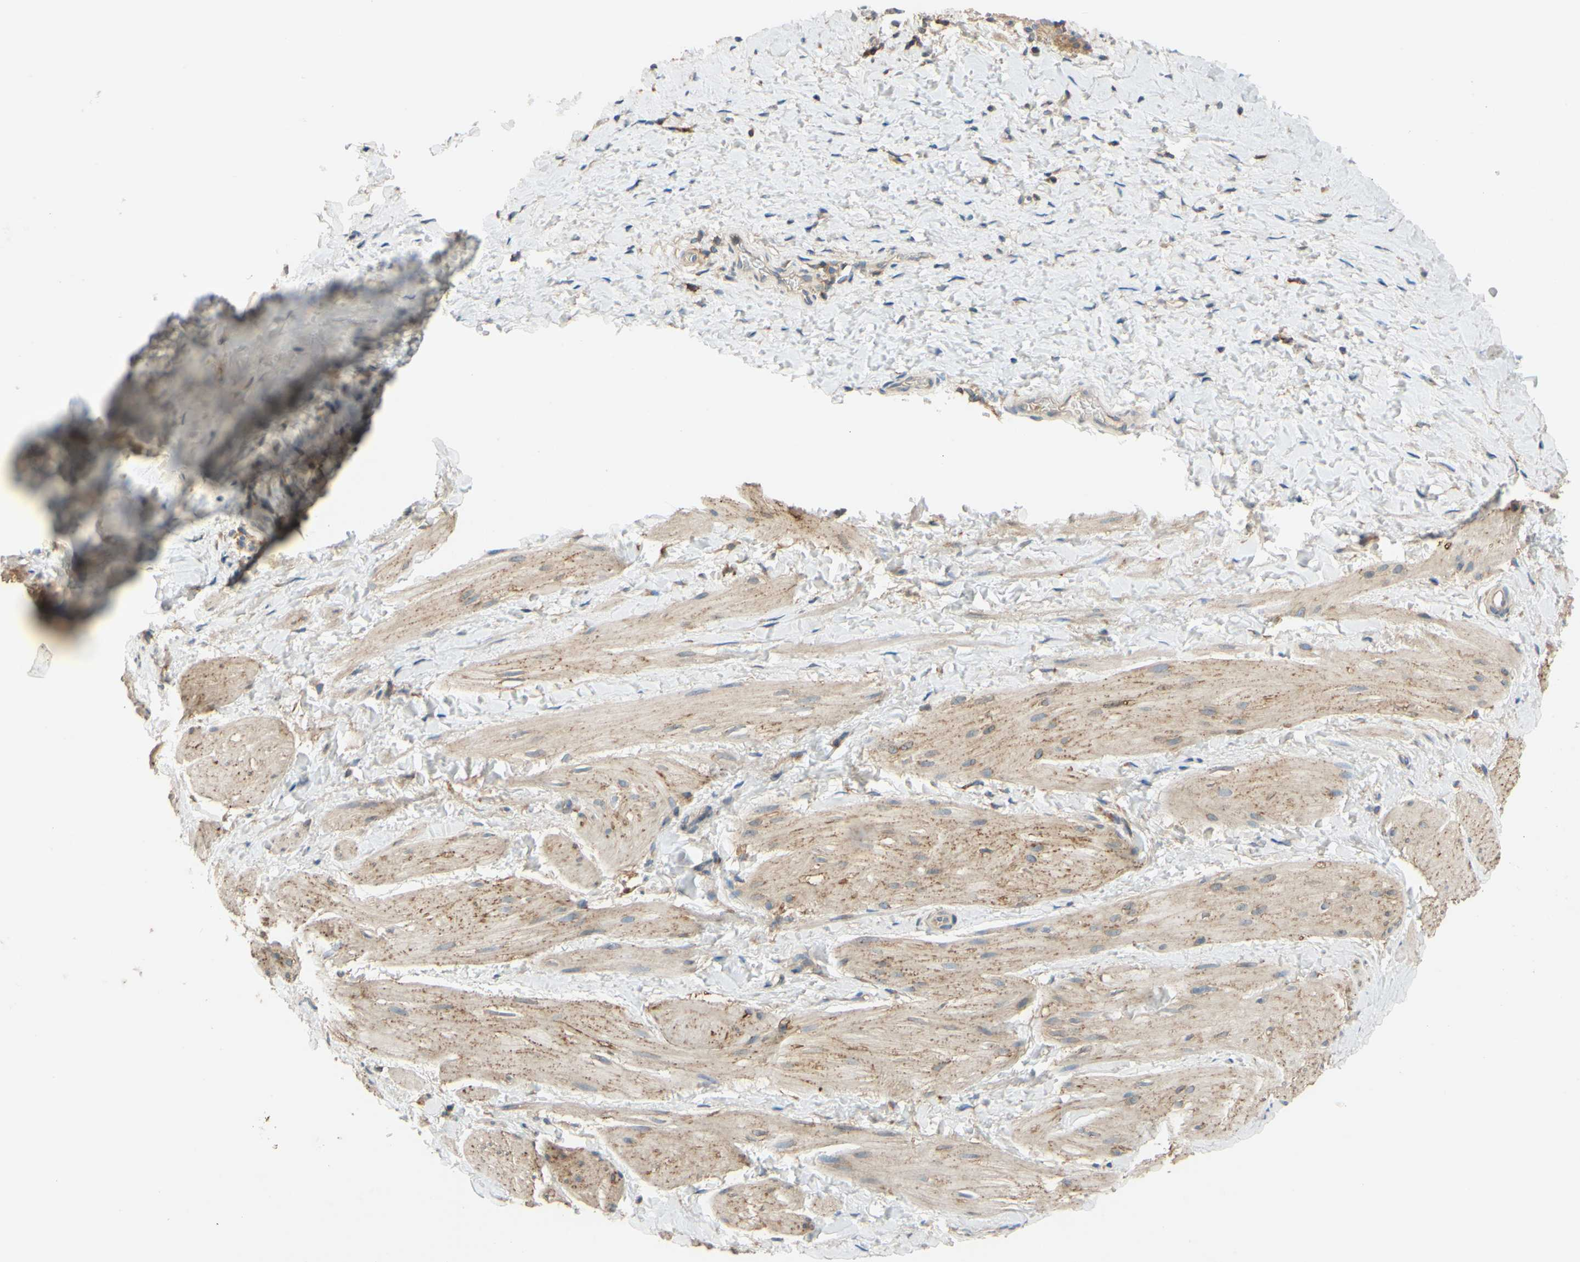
{"staining": {"intensity": "moderate", "quantity": "25%-75%", "location": "cytoplasmic/membranous"}, "tissue": "smooth muscle", "cell_type": "Smooth muscle cells", "image_type": "normal", "snomed": [{"axis": "morphology", "description": "Normal tissue, NOS"}, {"axis": "topography", "description": "Smooth muscle"}], "caption": "Immunohistochemistry of benign smooth muscle shows medium levels of moderate cytoplasmic/membranous expression in about 25%-75% of smooth muscle cells. The staining is performed using DAB brown chromogen to label protein expression. The nuclei are counter-stained blue using hematoxylin.", "gene": "POR", "patient": {"sex": "male", "age": 16}}